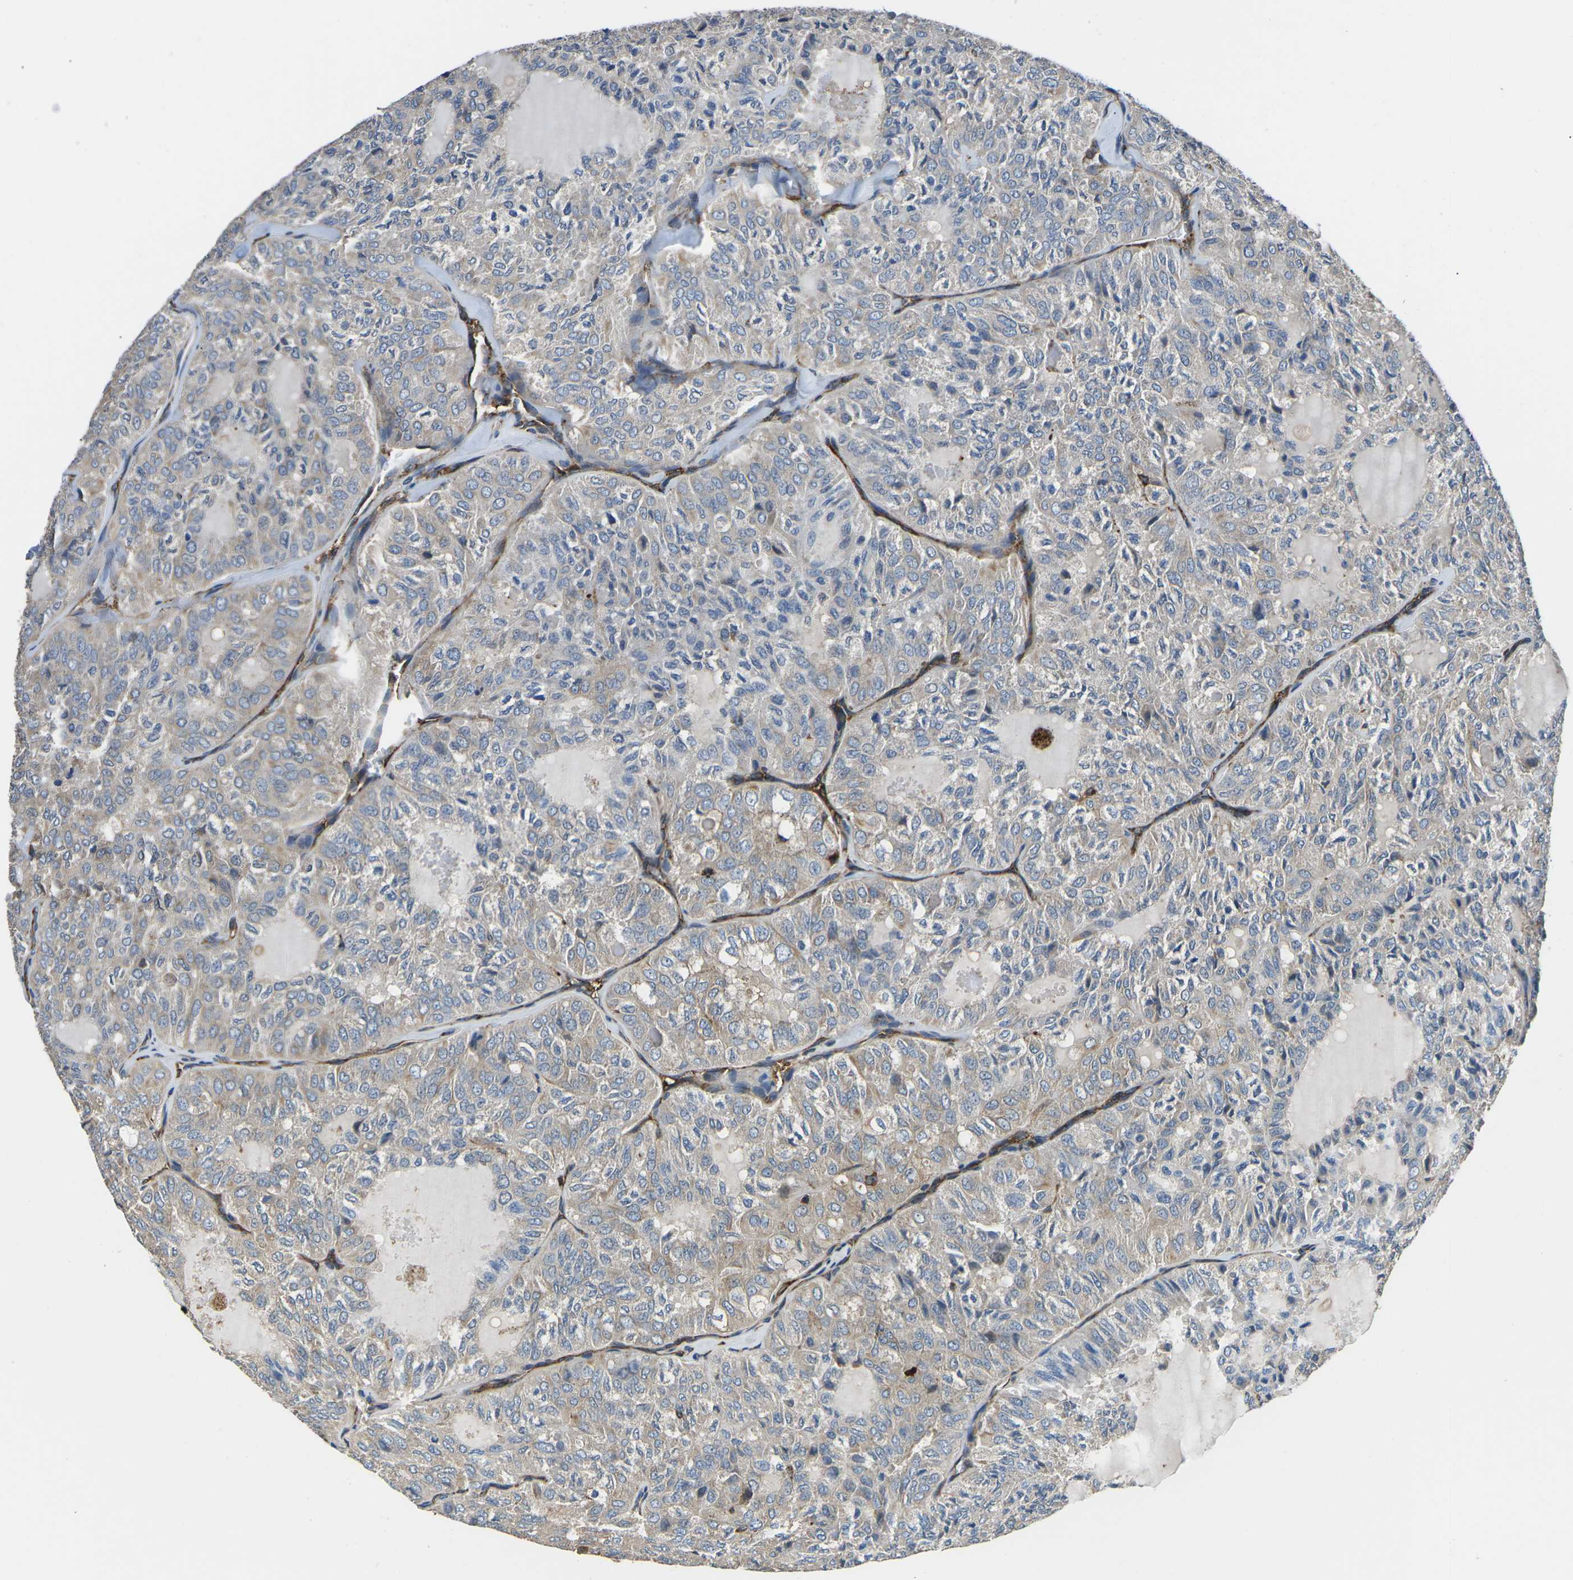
{"staining": {"intensity": "weak", "quantity": "25%-75%", "location": "cytoplasmic/membranous"}, "tissue": "thyroid cancer", "cell_type": "Tumor cells", "image_type": "cancer", "snomed": [{"axis": "morphology", "description": "Follicular adenoma carcinoma, NOS"}, {"axis": "topography", "description": "Thyroid gland"}], "caption": "Protein staining of thyroid cancer (follicular adenoma carcinoma) tissue displays weak cytoplasmic/membranous staining in about 25%-75% of tumor cells. (IHC, brightfield microscopy, high magnification).", "gene": "KCNJ15", "patient": {"sex": "male", "age": 75}}